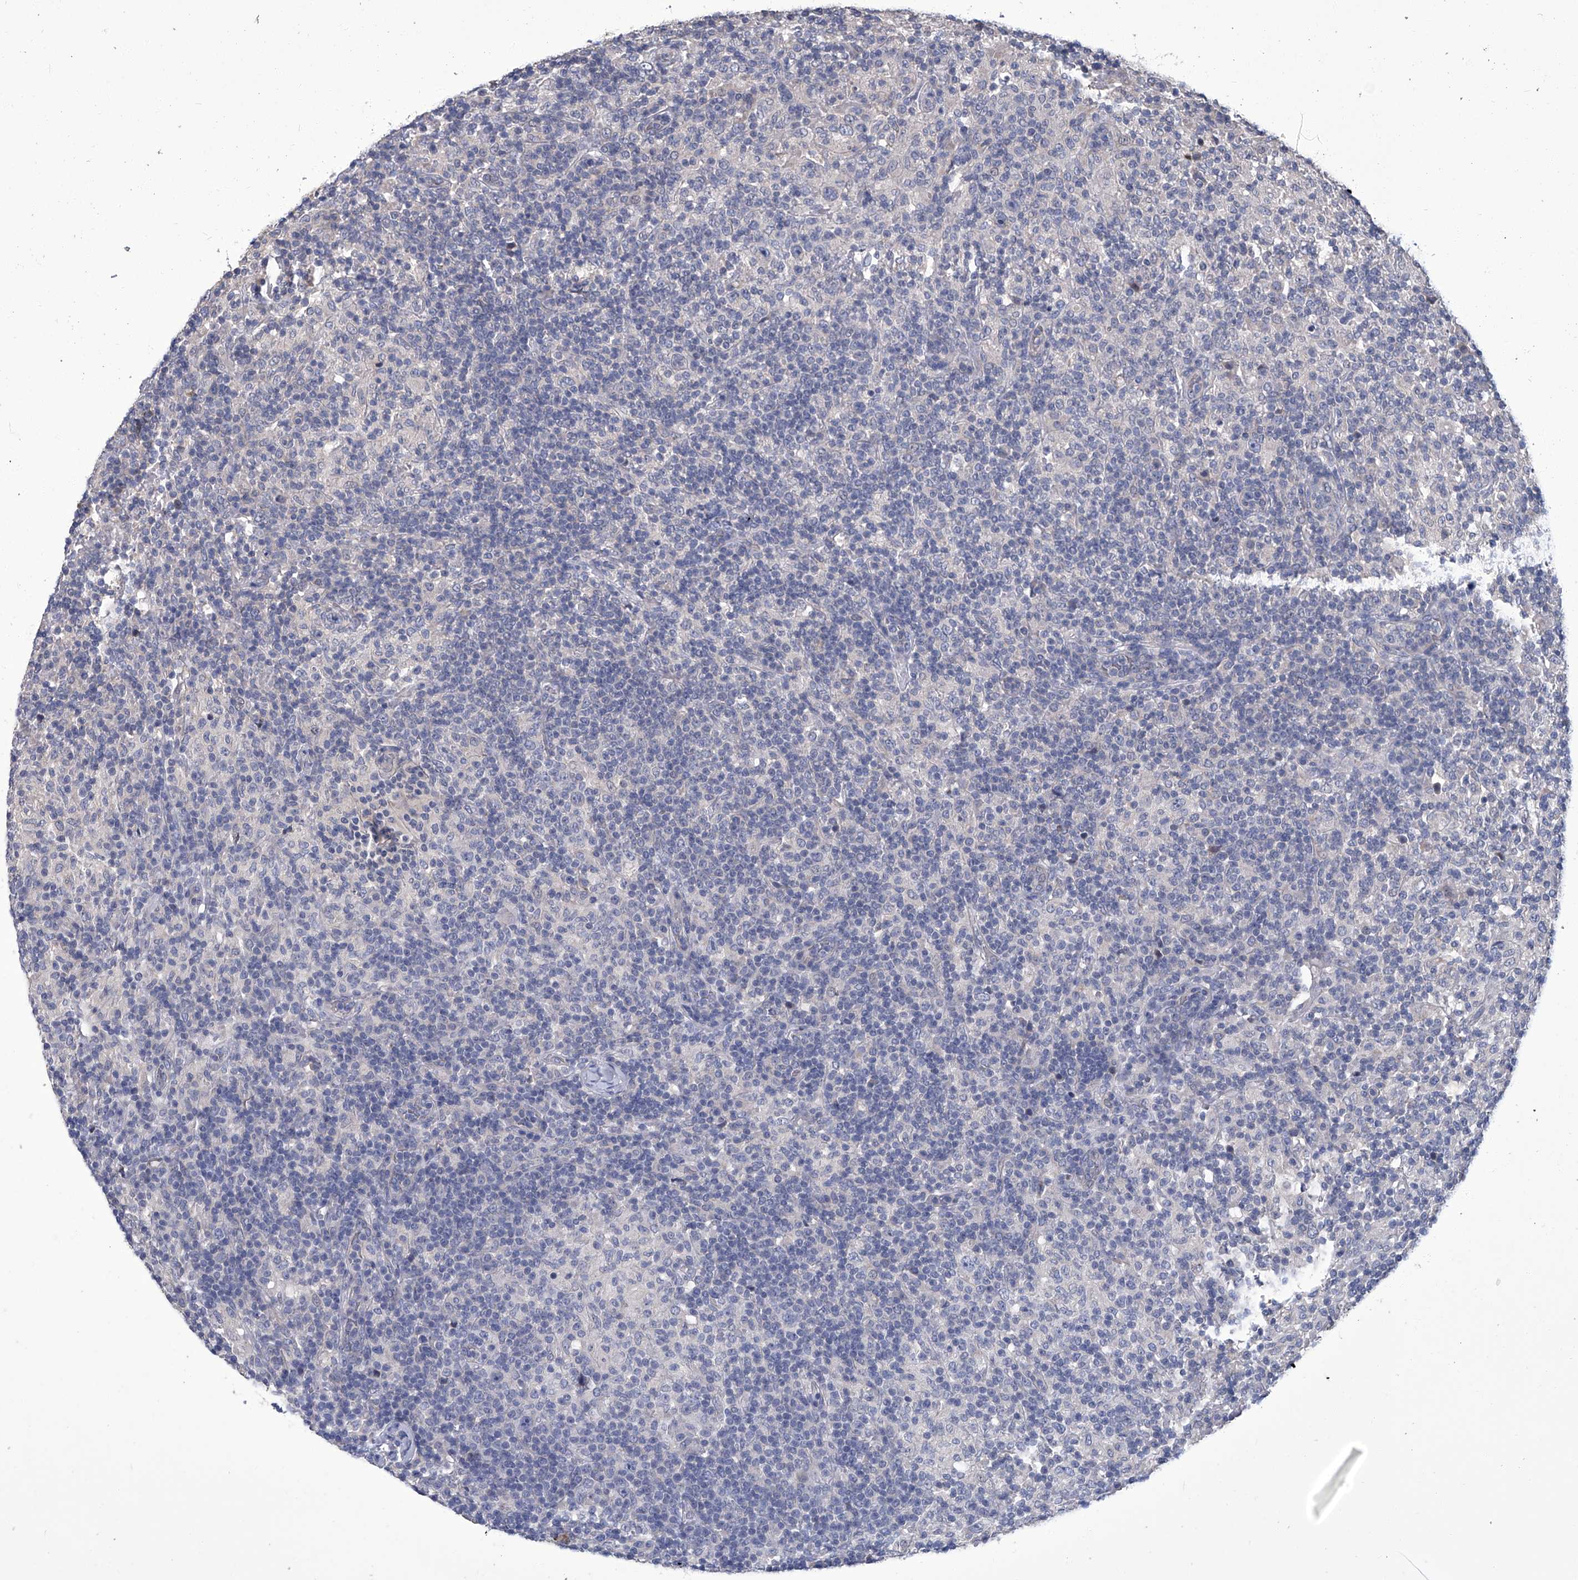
{"staining": {"intensity": "negative", "quantity": "none", "location": "none"}, "tissue": "lymphoma", "cell_type": "Tumor cells", "image_type": "cancer", "snomed": [{"axis": "morphology", "description": "Hodgkin's disease, NOS"}, {"axis": "topography", "description": "Lymph node"}], "caption": "Immunohistochemical staining of human Hodgkin's disease shows no significant staining in tumor cells.", "gene": "TGFBR1", "patient": {"sex": "male", "age": 70}}